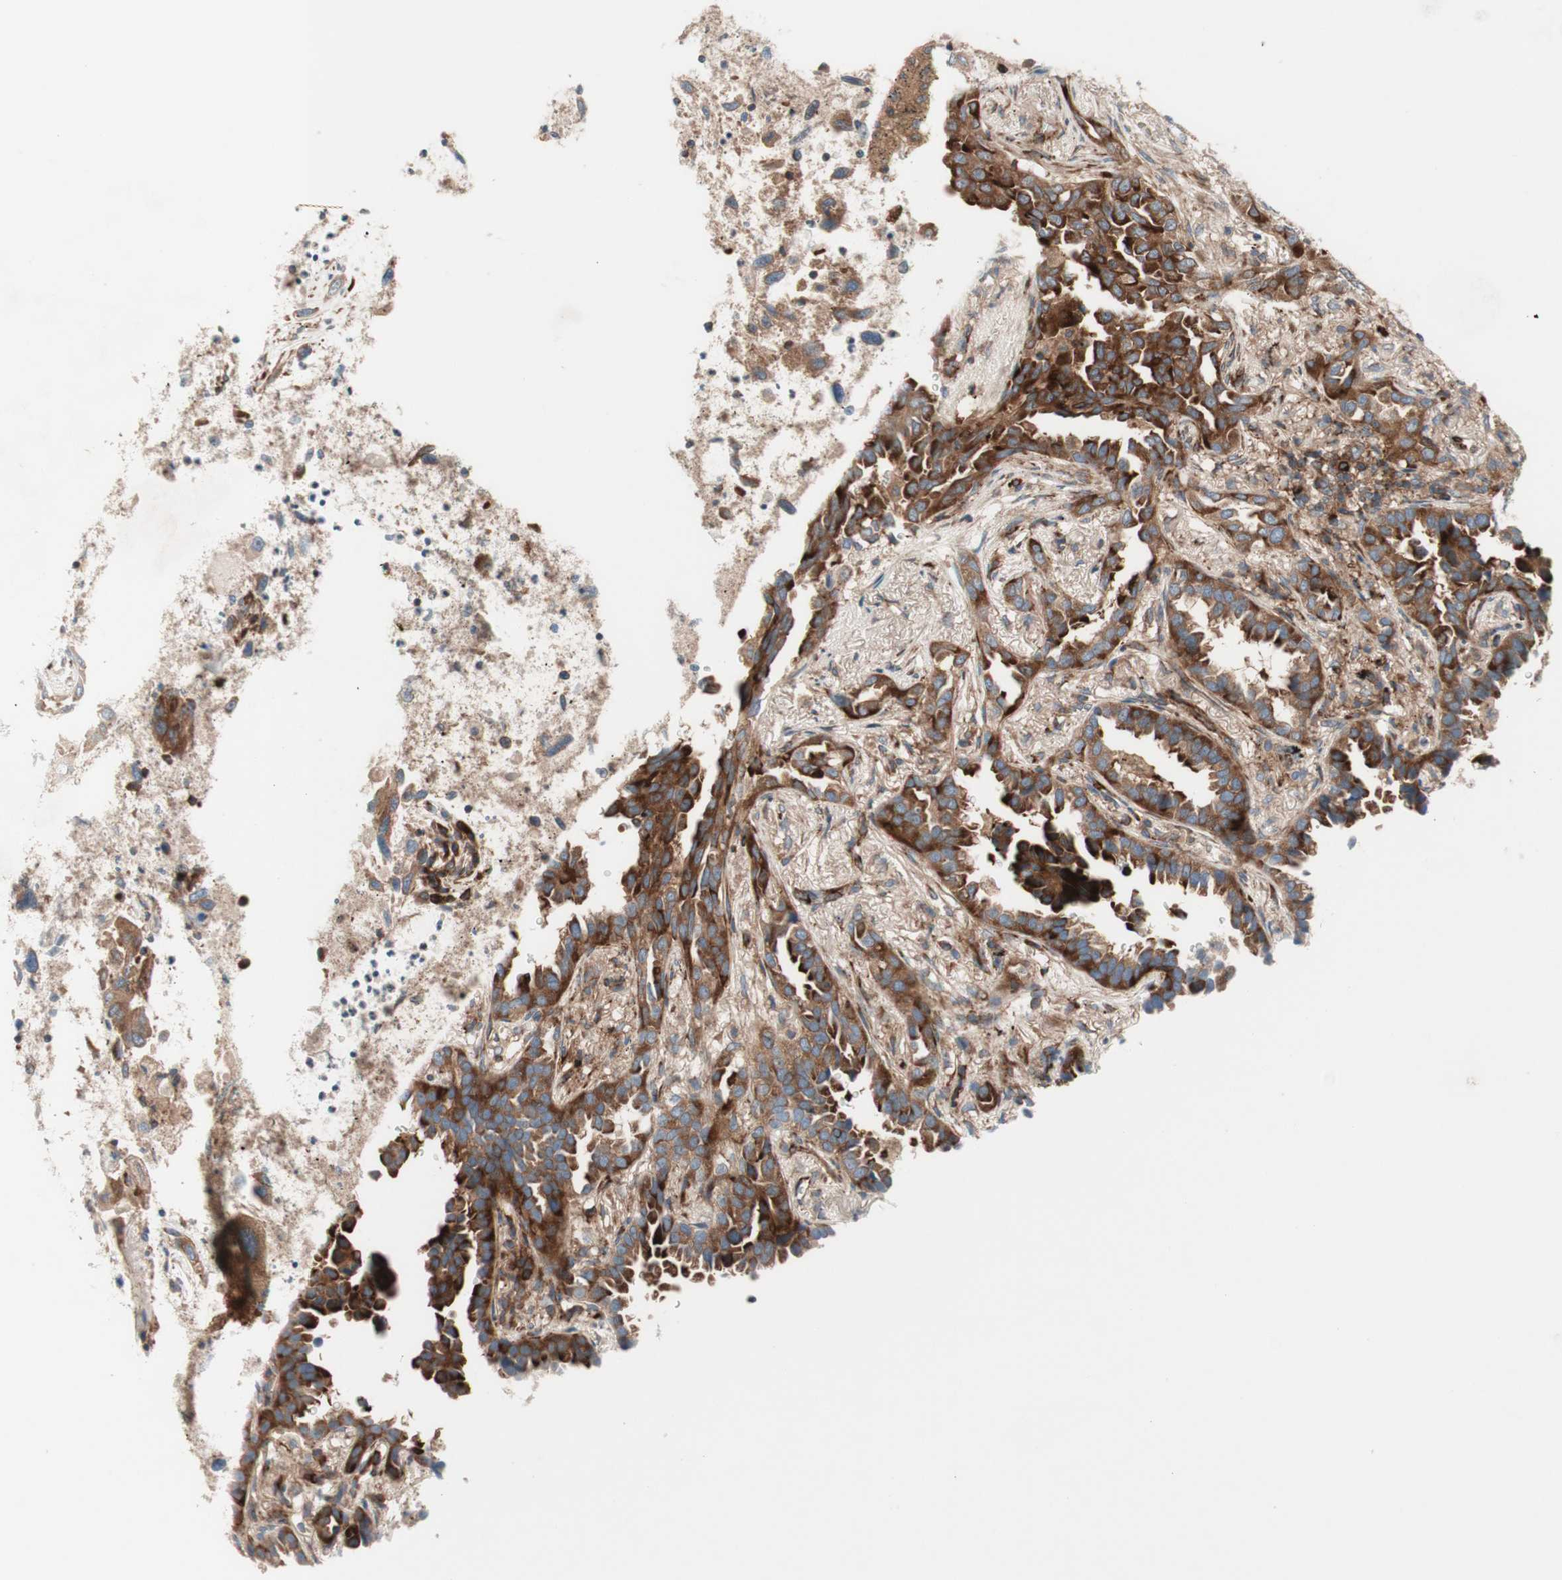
{"staining": {"intensity": "strong", "quantity": ">75%", "location": "cytoplasmic/membranous"}, "tissue": "lung cancer", "cell_type": "Tumor cells", "image_type": "cancer", "snomed": [{"axis": "morphology", "description": "Normal tissue, NOS"}, {"axis": "morphology", "description": "Adenocarcinoma, NOS"}, {"axis": "topography", "description": "Lung"}], "caption": "Immunohistochemistry (IHC) of lung cancer (adenocarcinoma) exhibits high levels of strong cytoplasmic/membranous staining in approximately >75% of tumor cells.", "gene": "CCN4", "patient": {"sex": "male", "age": 59}}